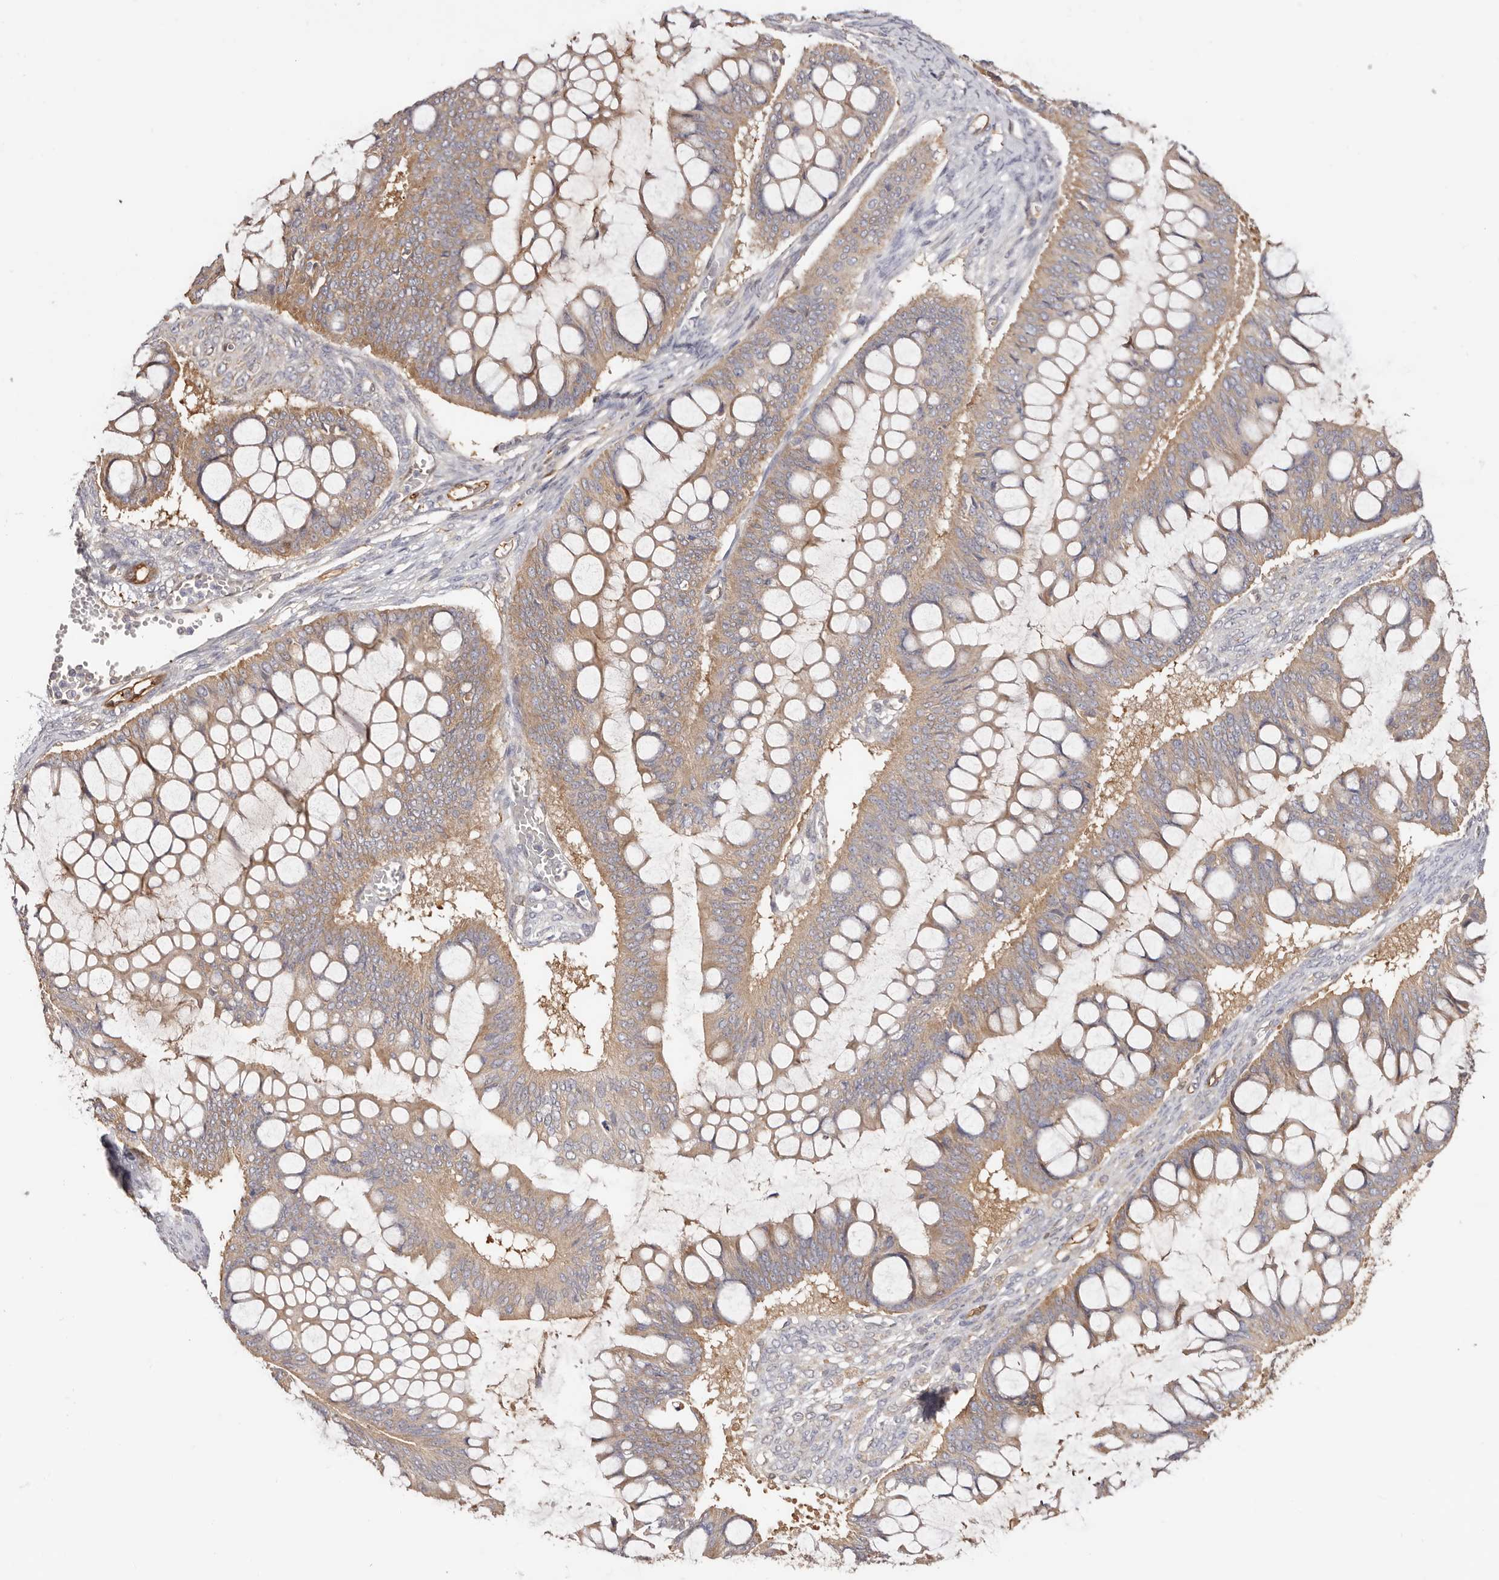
{"staining": {"intensity": "weak", "quantity": ">75%", "location": "cytoplasmic/membranous"}, "tissue": "ovarian cancer", "cell_type": "Tumor cells", "image_type": "cancer", "snomed": [{"axis": "morphology", "description": "Cystadenocarcinoma, mucinous, NOS"}, {"axis": "topography", "description": "Ovary"}], "caption": "Immunohistochemical staining of human mucinous cystadenocarcinoma (ovarian) displays low levels of weak cytoplasmic/membranous protein positivity in approximately >75% of tumor cells.", "gene": "LAP3", "patient": {"sex": "female", "age": 73}}